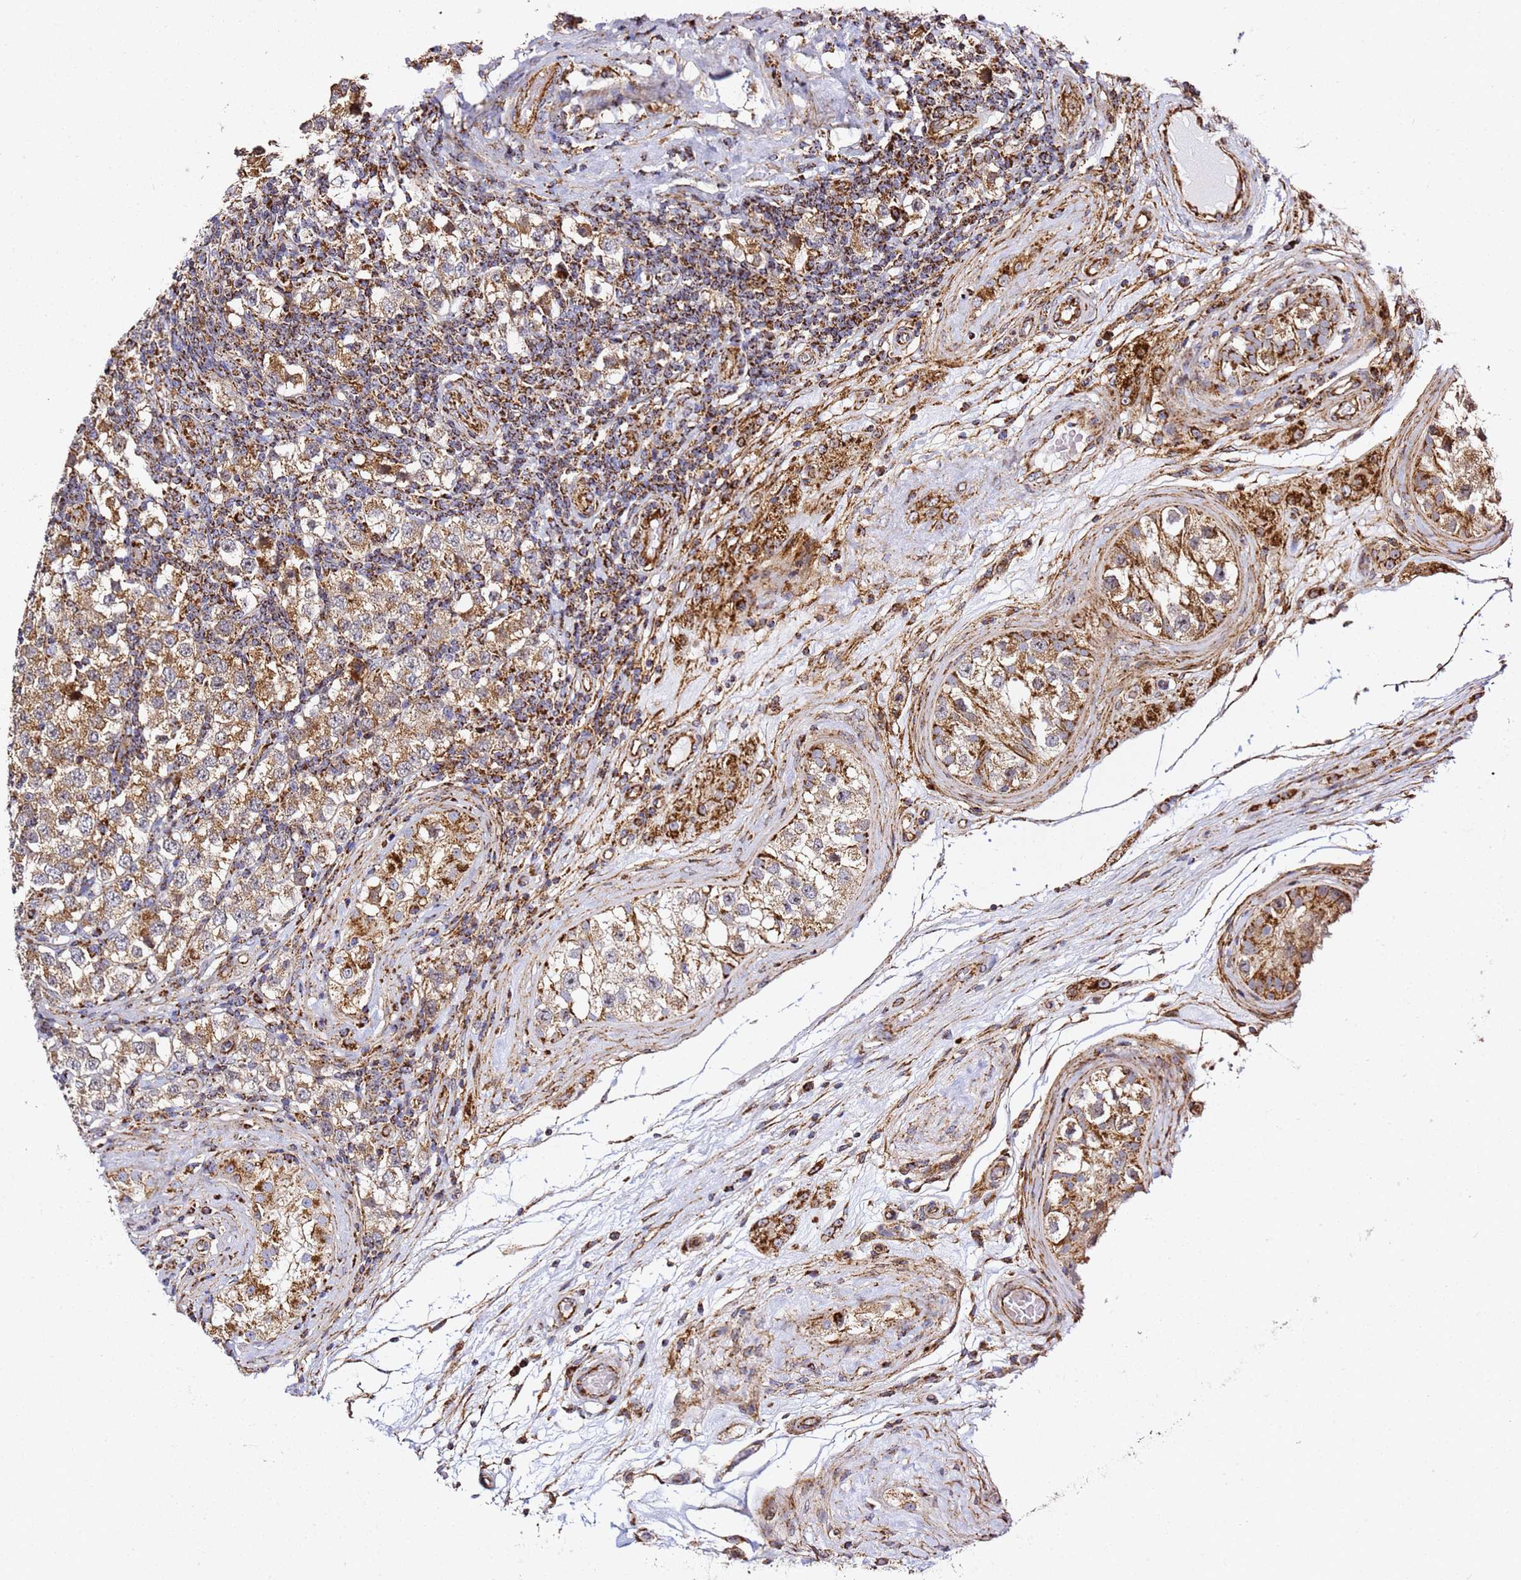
{"staining": {"intensity": "moderate", "quantity": ">75%", "location": "cytoplasmic/membranous"}, "tissue": "testis cancer", "cell_type": "Tumor cells", "image_type": "cancer", "snomed": [{"axis": "morphology", "description": "Seminoma, NOS"}, {"axis": "topography", "description": "Testis"}], "caption": "Brown immunohistochemical staining in human testis seminoma demonstrates moderate cytoplasmic/membranous expression in approximately >75% of tumor cells. (Brightfield microscopy of DAB IHC at high magnification).", "gene": "NDUFA3", "patient": {"sex": "male", "age": 34}}